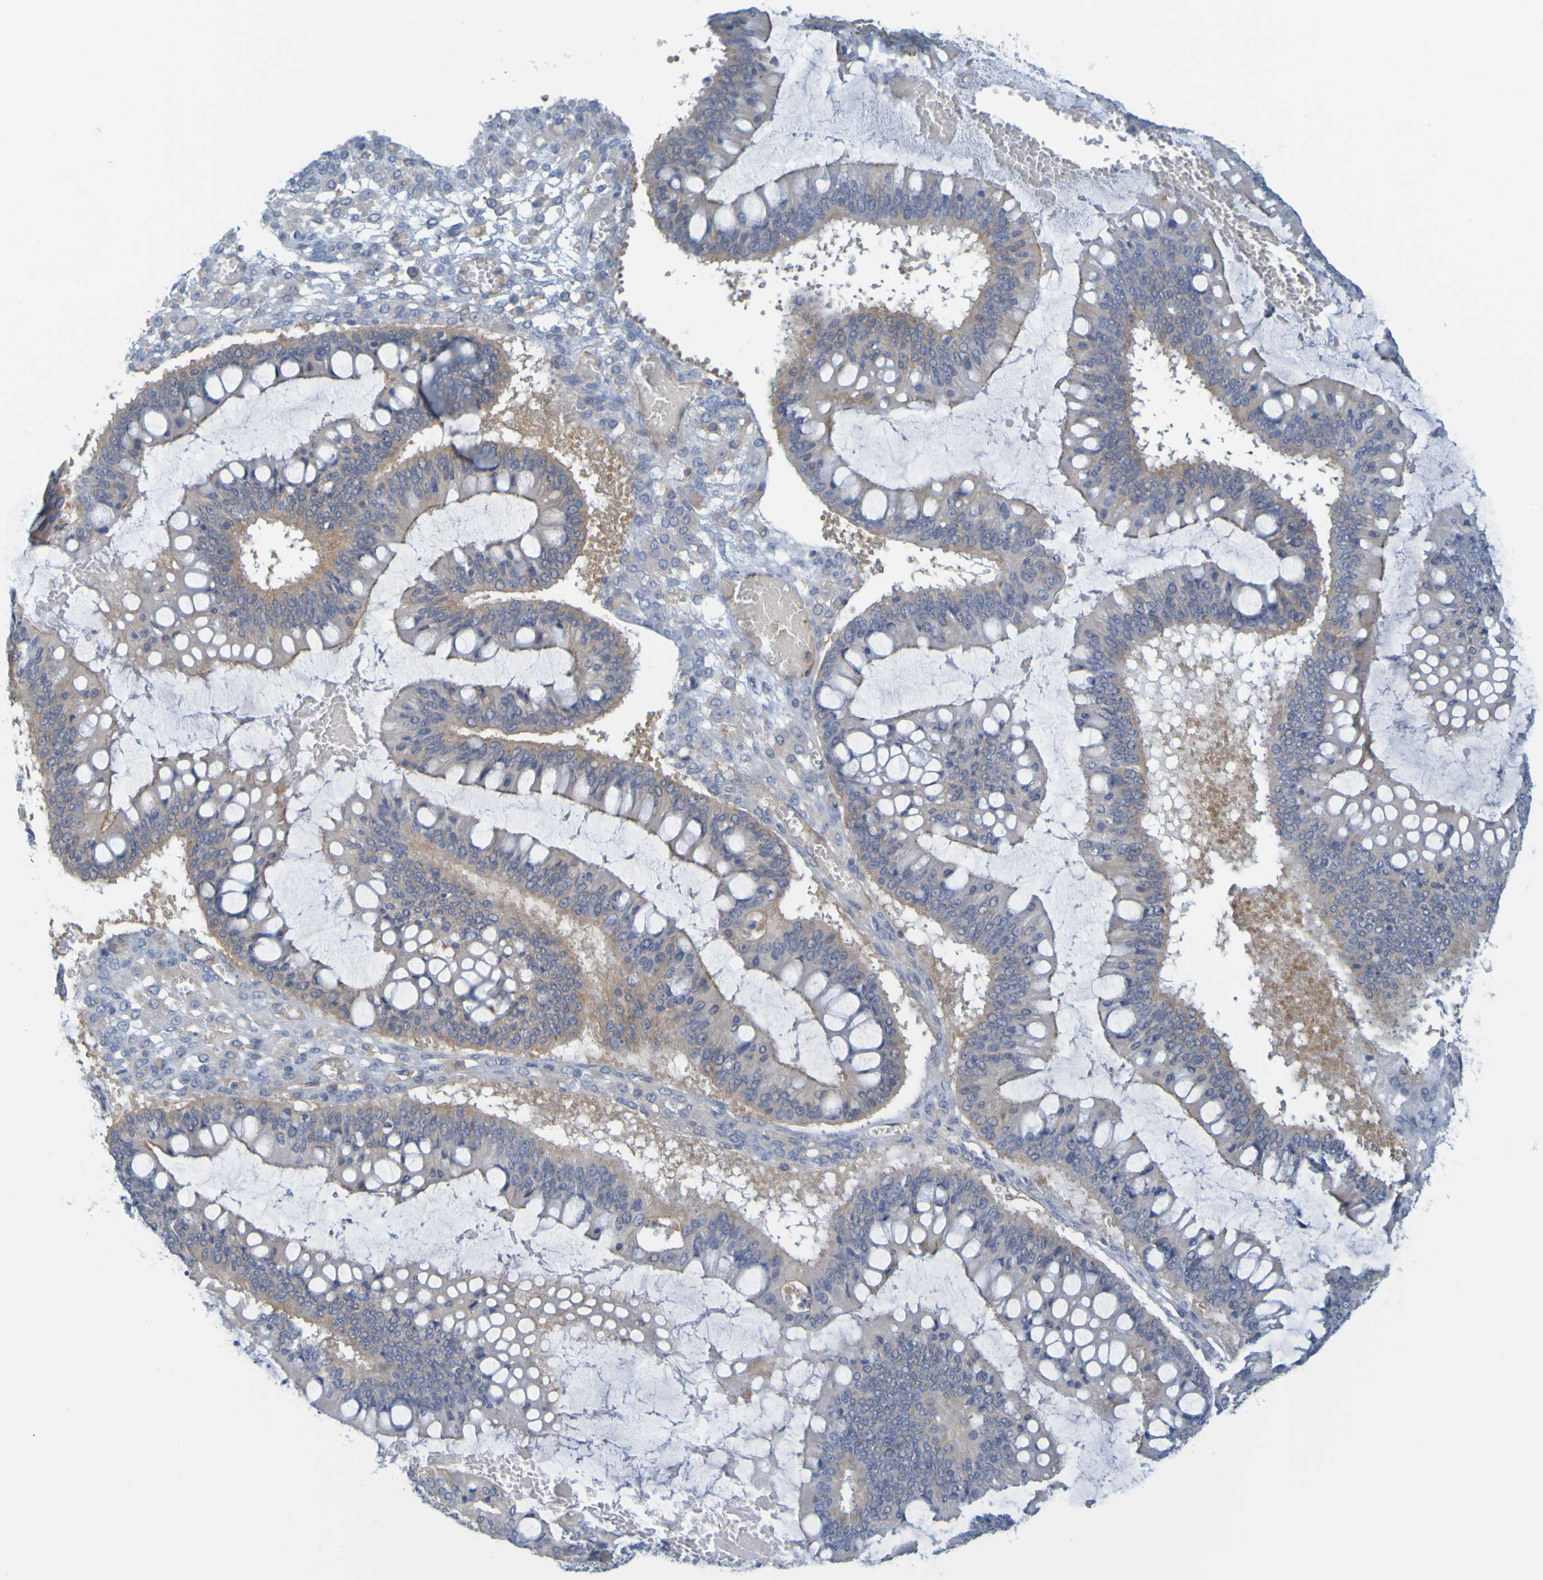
{"staining": {"intensity": "weak", "quantity": ">75%", "location": "cytoplasmic/membranous"}, "tissue": "ovarian cancer", "cell_type": "Tumor cells", "image_type": "cancer", "snomed": [{"axis": "morphology", "description": "Cystadenocarcinoma, mucinous, NOS"}, {"axis": "topography", "description": "Ovary"}], "caption": "Ovarian mucinous cystadenocarcinoma stained with a brown dye shows weak cytoplasmic/membranous positive positivity in approximately >75% of tumor cells.", "gene": "APPL1", "patient": {"sex": "female", "age": 73}}